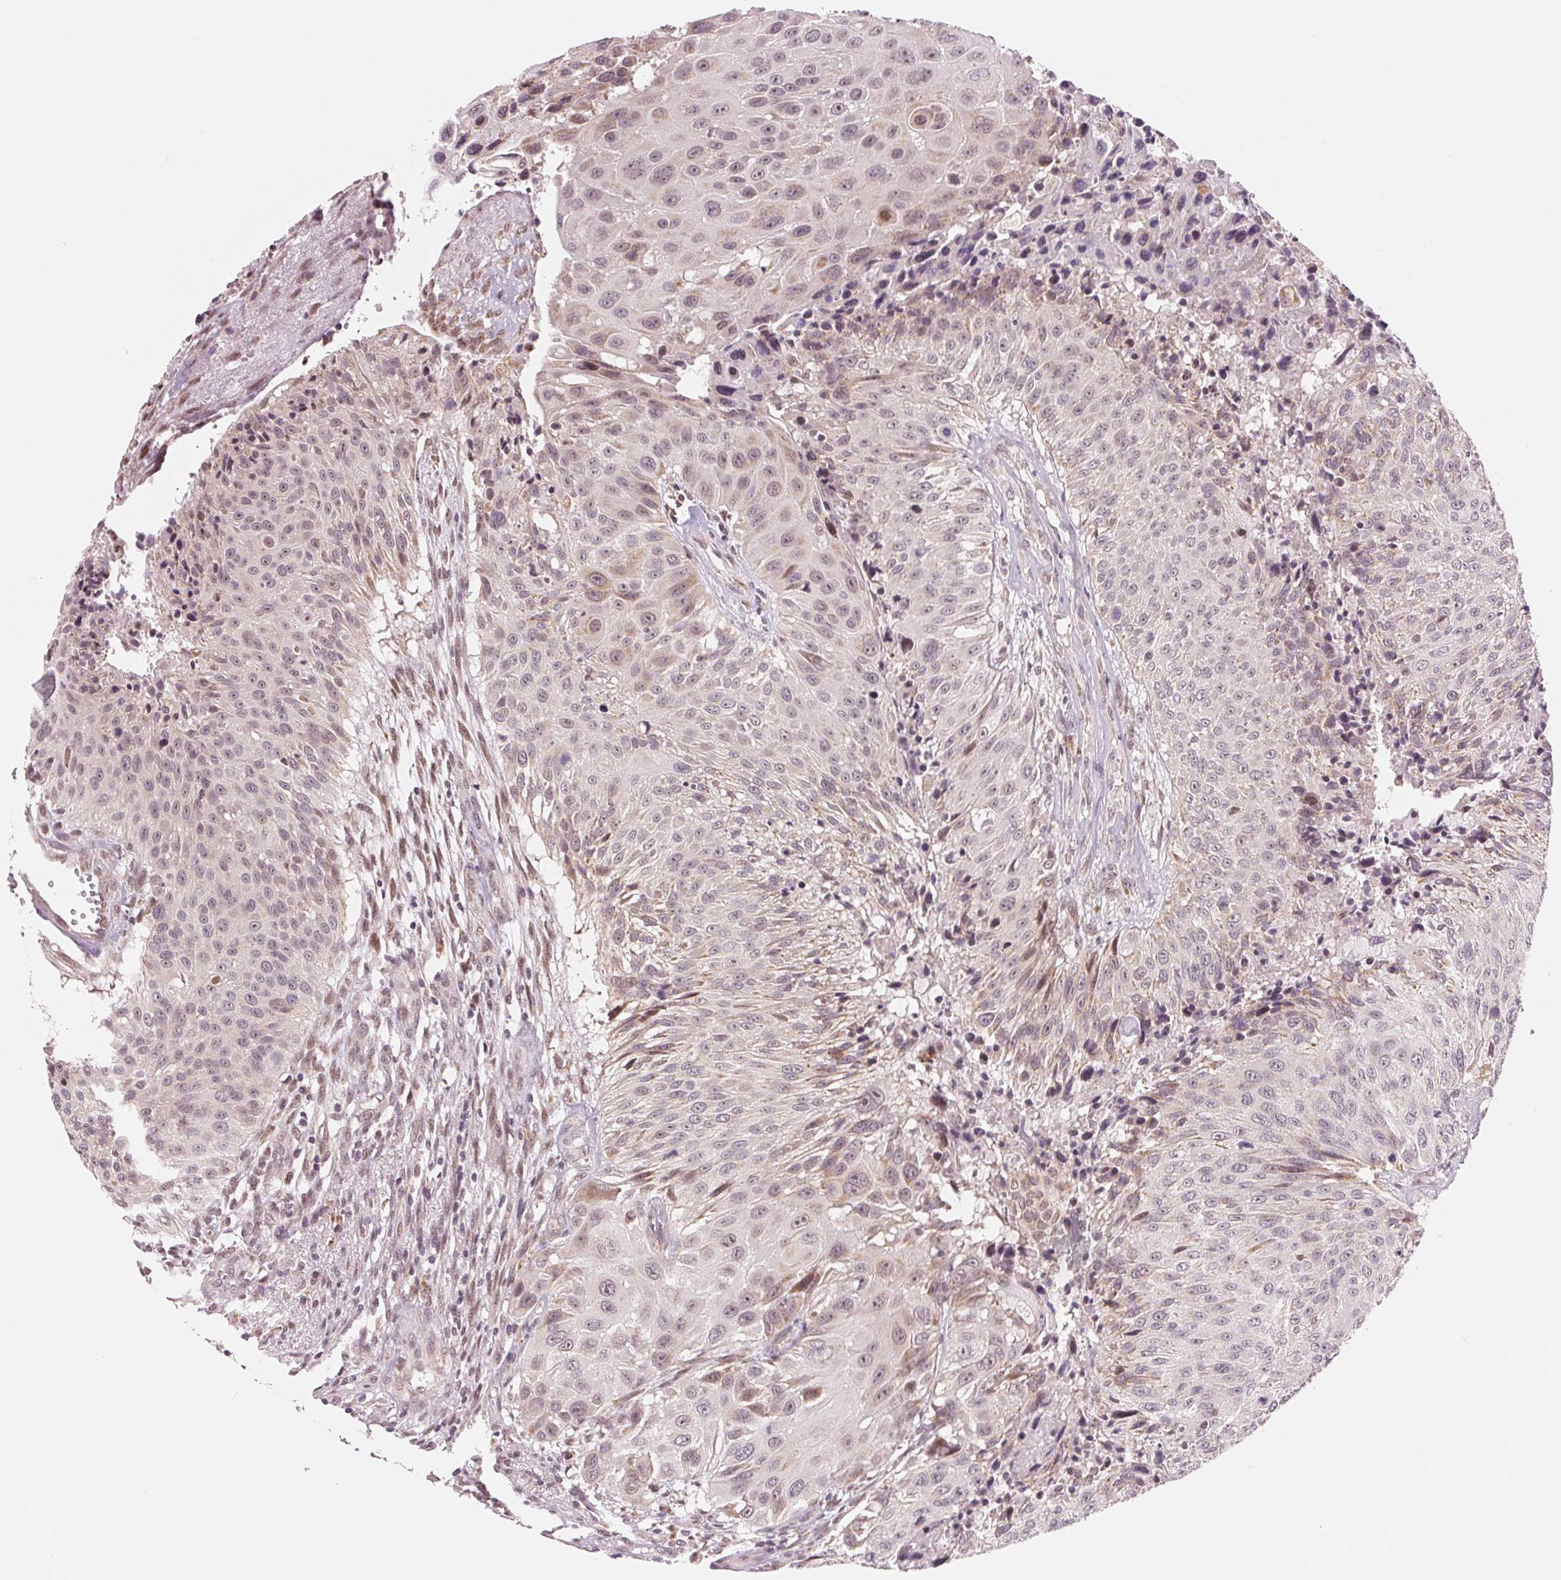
{"staining": {"intensity": "negative", "quantity": "none", "location": "none"}, "tissue": "urothelial cancer", "cell_type": "Tumor cells", "image_type": "cancer", "snomed": [{"axis": "morphology", "description": "Urothelial carcinoma, NOS"}, {"axis": "topography", "description": "Urinary bladder"}], "caption": "This is an immunohistochemistry (IHC) histopathology image of urothelial cancer. There is no staining in tumor cells.", "gene": "ARHGAP32", "patient": {"sex": "male", "age": 55}}